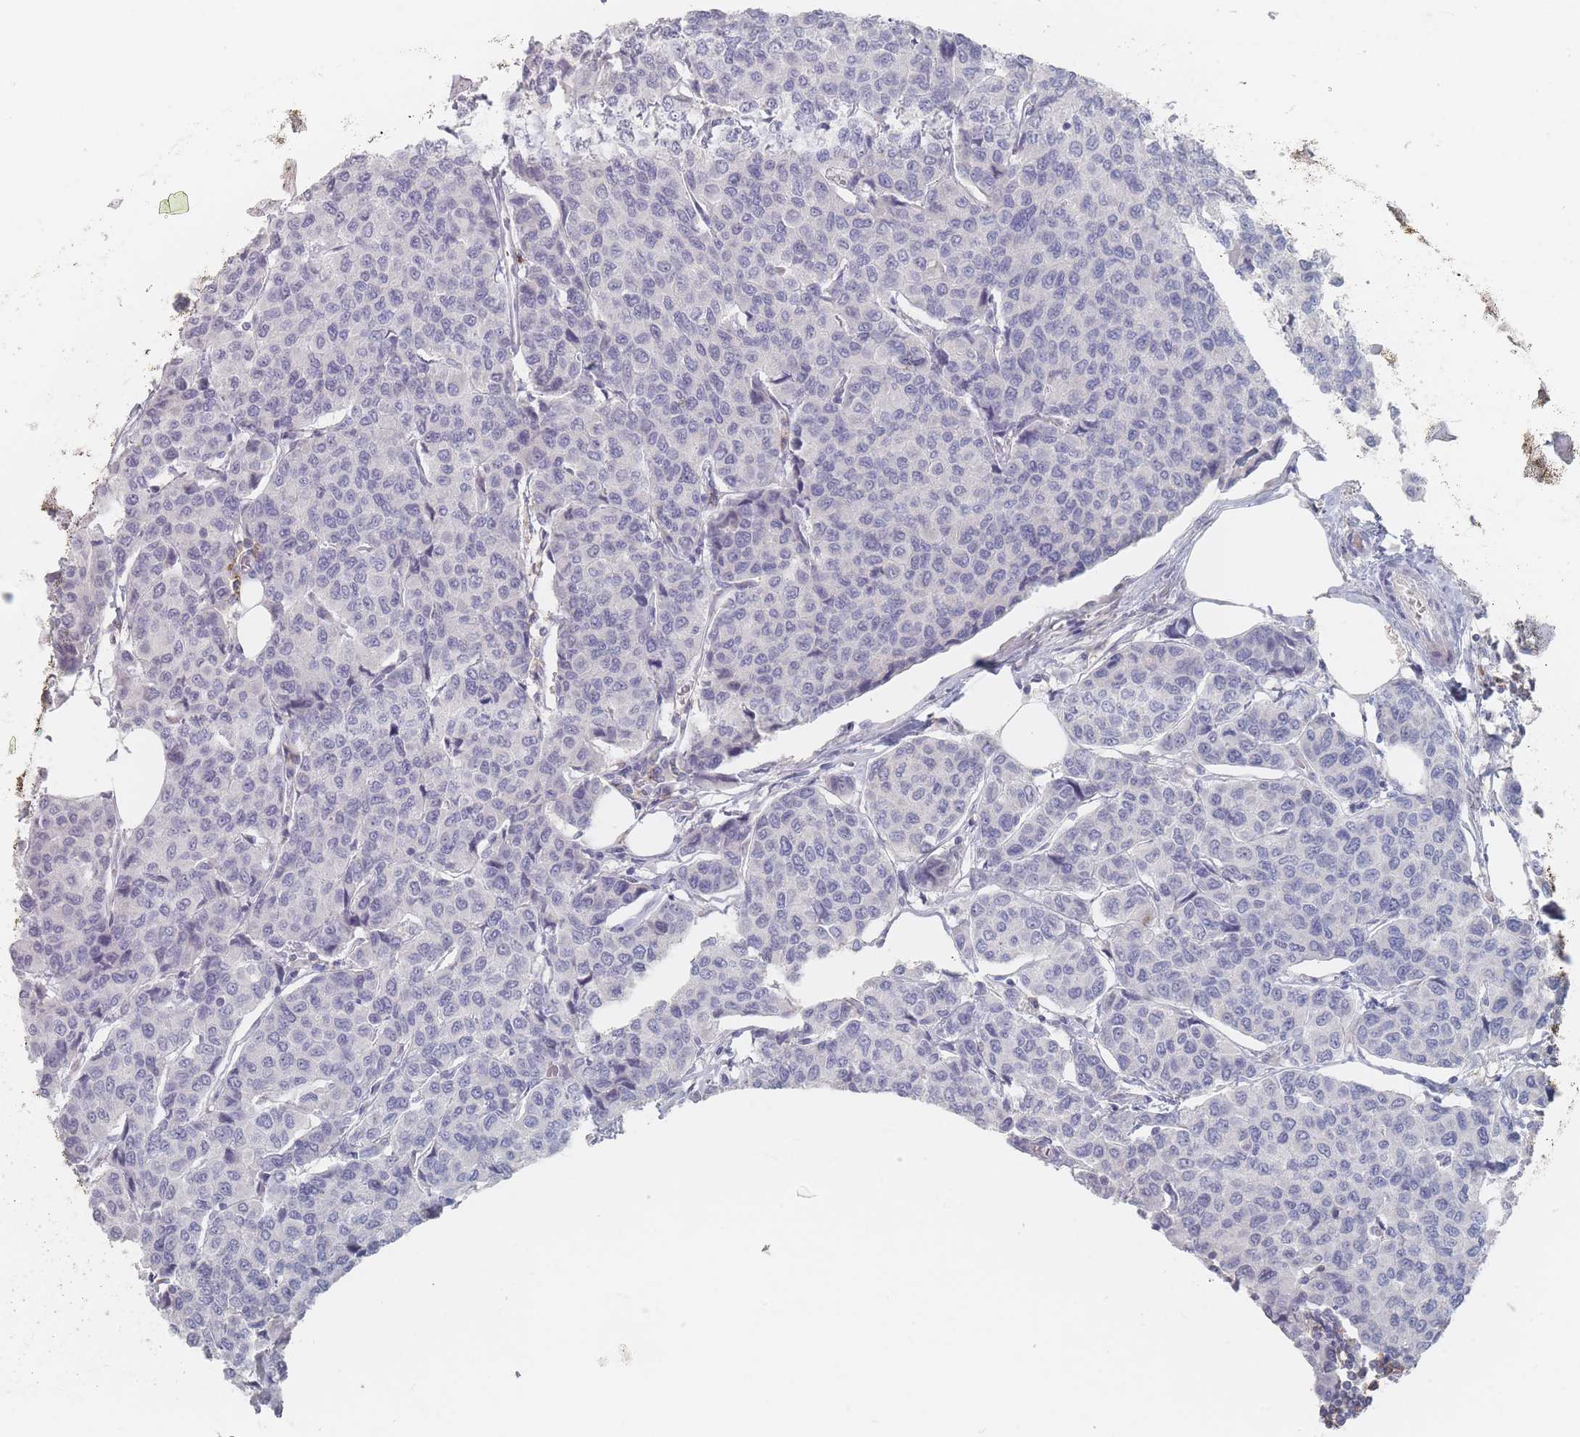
{"staining": {"intensity": "negative", "quantity": "none", "location": "none"}, "tissue": "breast cancer", "cell_type": "Tumor cells", "image_type": "cancer", "snomed": [{"axis": "morphology", "description": "Duct carcinoma"}, {"axis": "topography", "description": "Breast"}], "caption": "This is an immunohistochemistry (IHC) photomicrograph of breast cancer (invasive ductal carcinoma). There is no expression in tumor cells.", "gene": "CD37", "patient": {"sex": "female", "age": 55}}